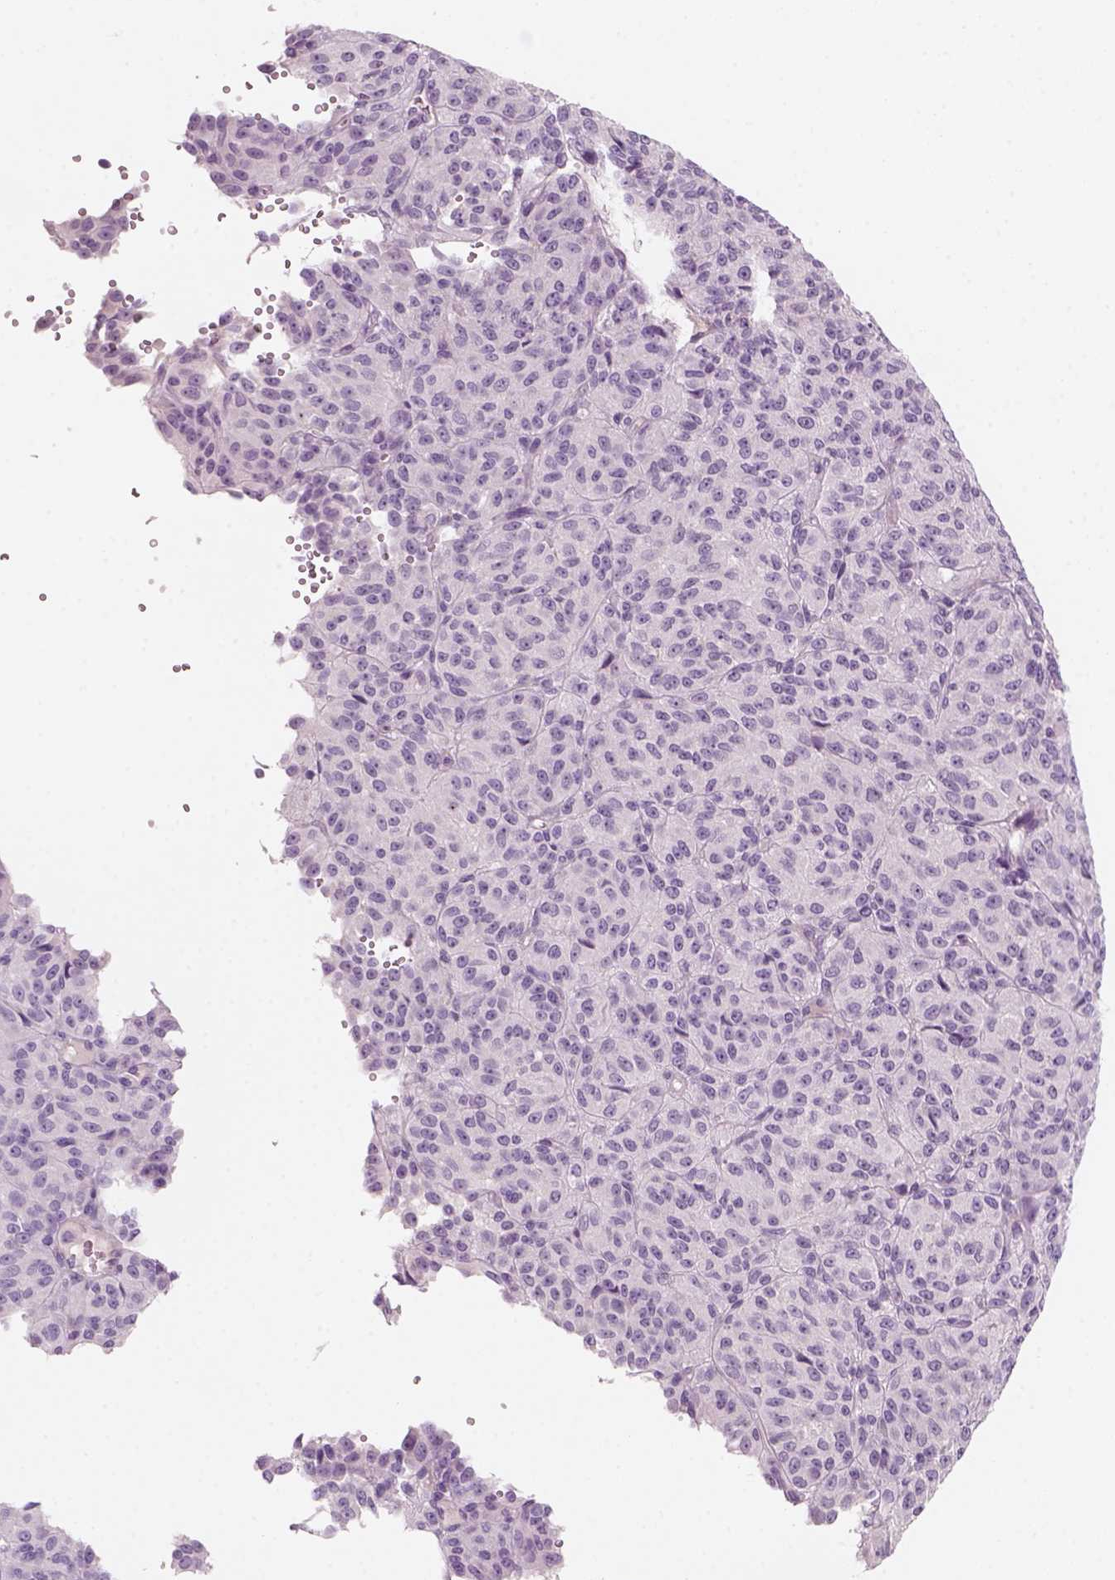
{"staining": {"intensity": "negative", "quantity": "none", "location": "none"}, "tissue": "melanoma", "cell_type": "Tumor cells", "image_type": "cancer", "snomed": [{"axis": "morphology", "description": "Malignant melanoma, Metastatic site"}, {"axis": "topography", "description": "Brain"}], "caption": "Histopathology image shows no protein expression in tumor cells of malignant melanoma (metastatic site) tissue.", "gene": "KRT25", "patient": {"sex": "female", "age": 56}}